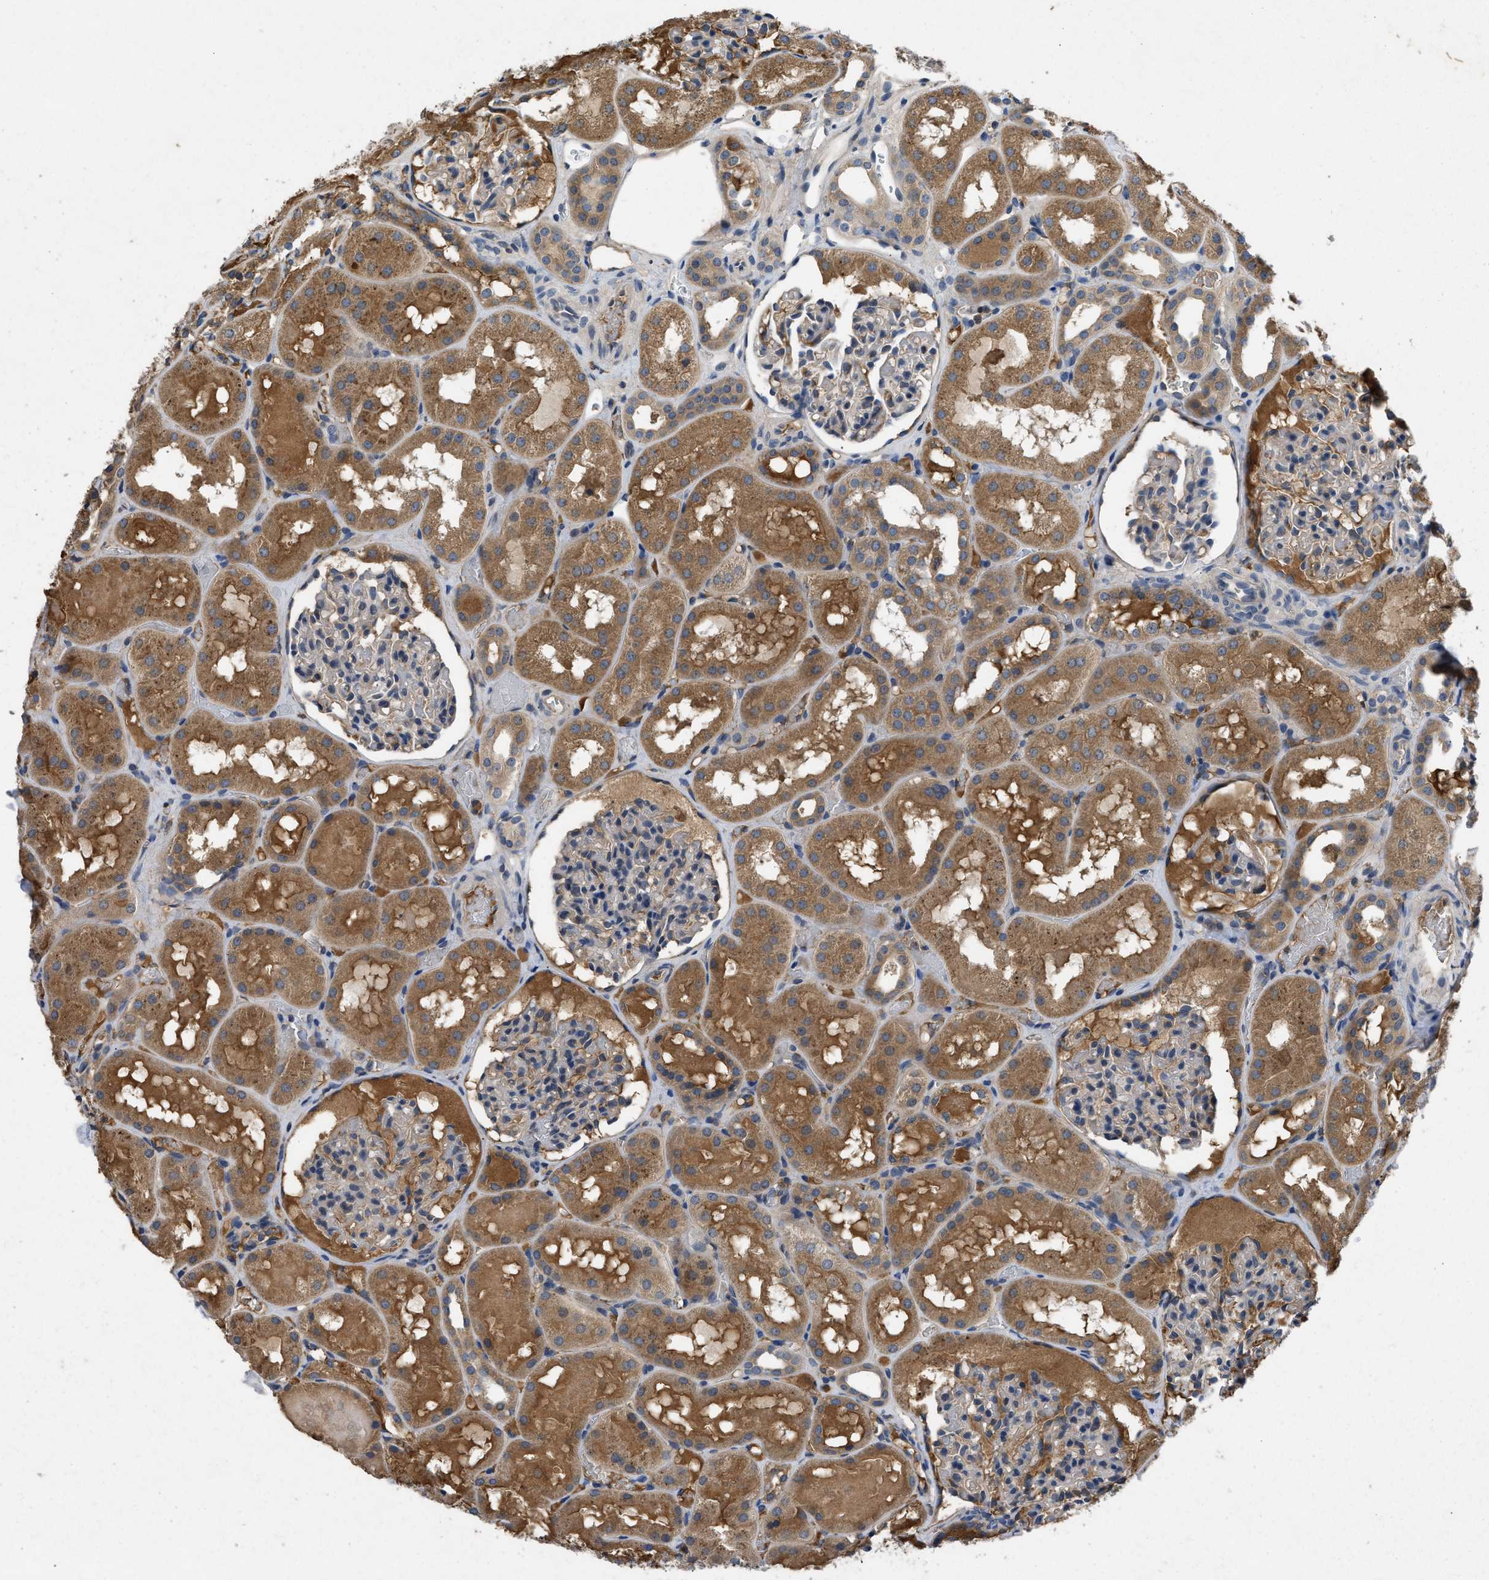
{"staining": {"intensity": "weak", "quantity": "25%-75%", "location": "cytoplasmic/membranous"}, "tissue": "kidney", "cell_type": "Cells in glomeruli", "image_type": "normal", "snomed": [{"axis": "morphology", "description": "Normal tissue, NOS"}, {"axis": "topography", "description": "Kidney"}, {"axis": "topography", "description": "Urinary bladder"}], "caption": "DAB immunohistochemical staining of normal kidney reveals weak cytoplasmic/membranous protein positivity in approximately 25%-75% of cells in glomeruli. The staining is performed using DAB (3,3'-diaminobenzidine) brown chromogen to label protein expression. The nuclei are counter-stained blue using hematoxylin.", "gene": "VPS4A", "patient": {"sex": "male", "age": 16}}